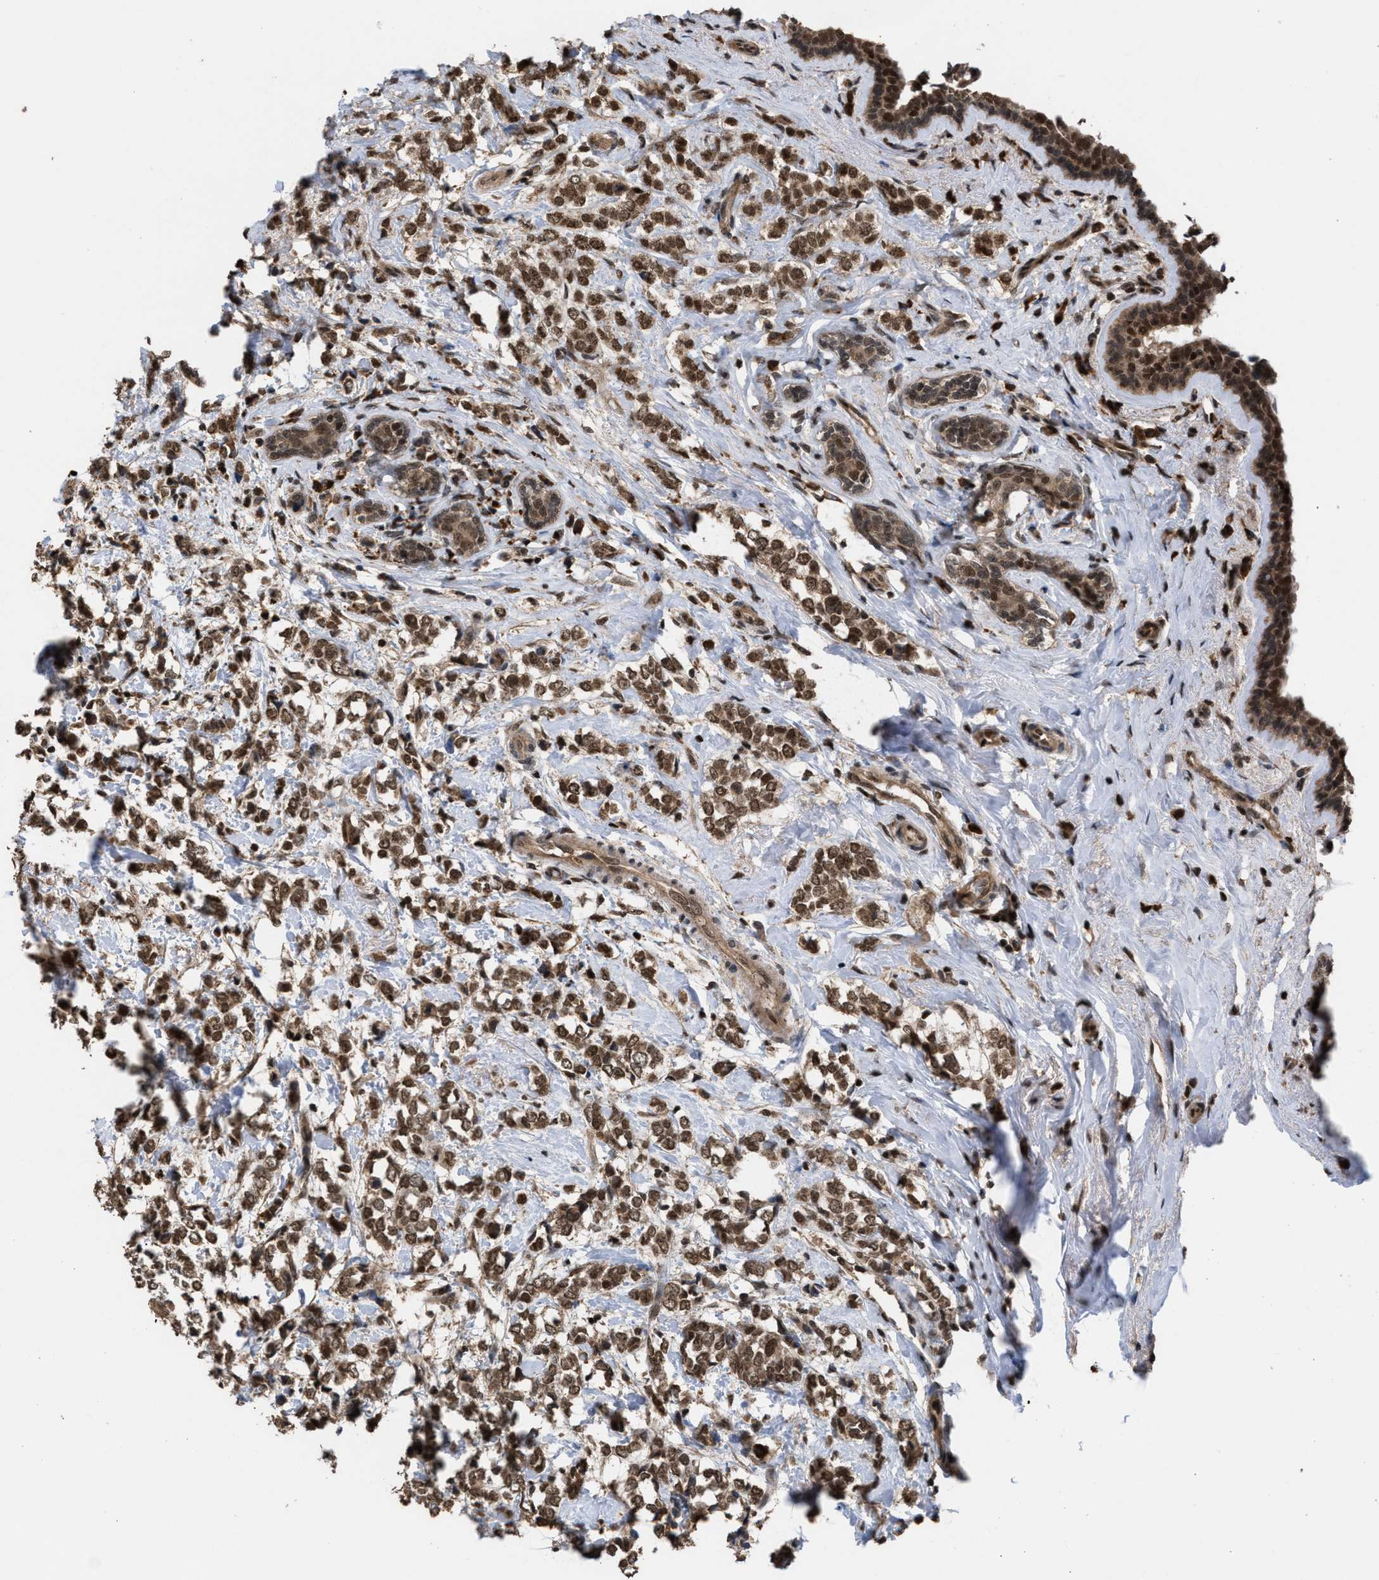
{"staining": {"intensity": "strong", "quantity": ">75%", "location": "cytoplasmic/membranous,nuclear"}, "tissue": "breast cancer", "cell_type": "Tumor cells", "image_type": "cancer", "snomed": [{"axis": "morphology", "description": "Normal tissue, NOS"}, {"axis": "morphology", "description": "Lobular carcinoma"}, {"axis": "topography", "description": "Breast"}], "caption": "This is a micrograph of immunohistochemistry staining of lobular carcinoma (breast), which shows strong staining in the cytoplasmic/membranous and nuclear of tumor cells.", "gene": "C9orf78", "patient": {"sex": "female", "age": 47}}